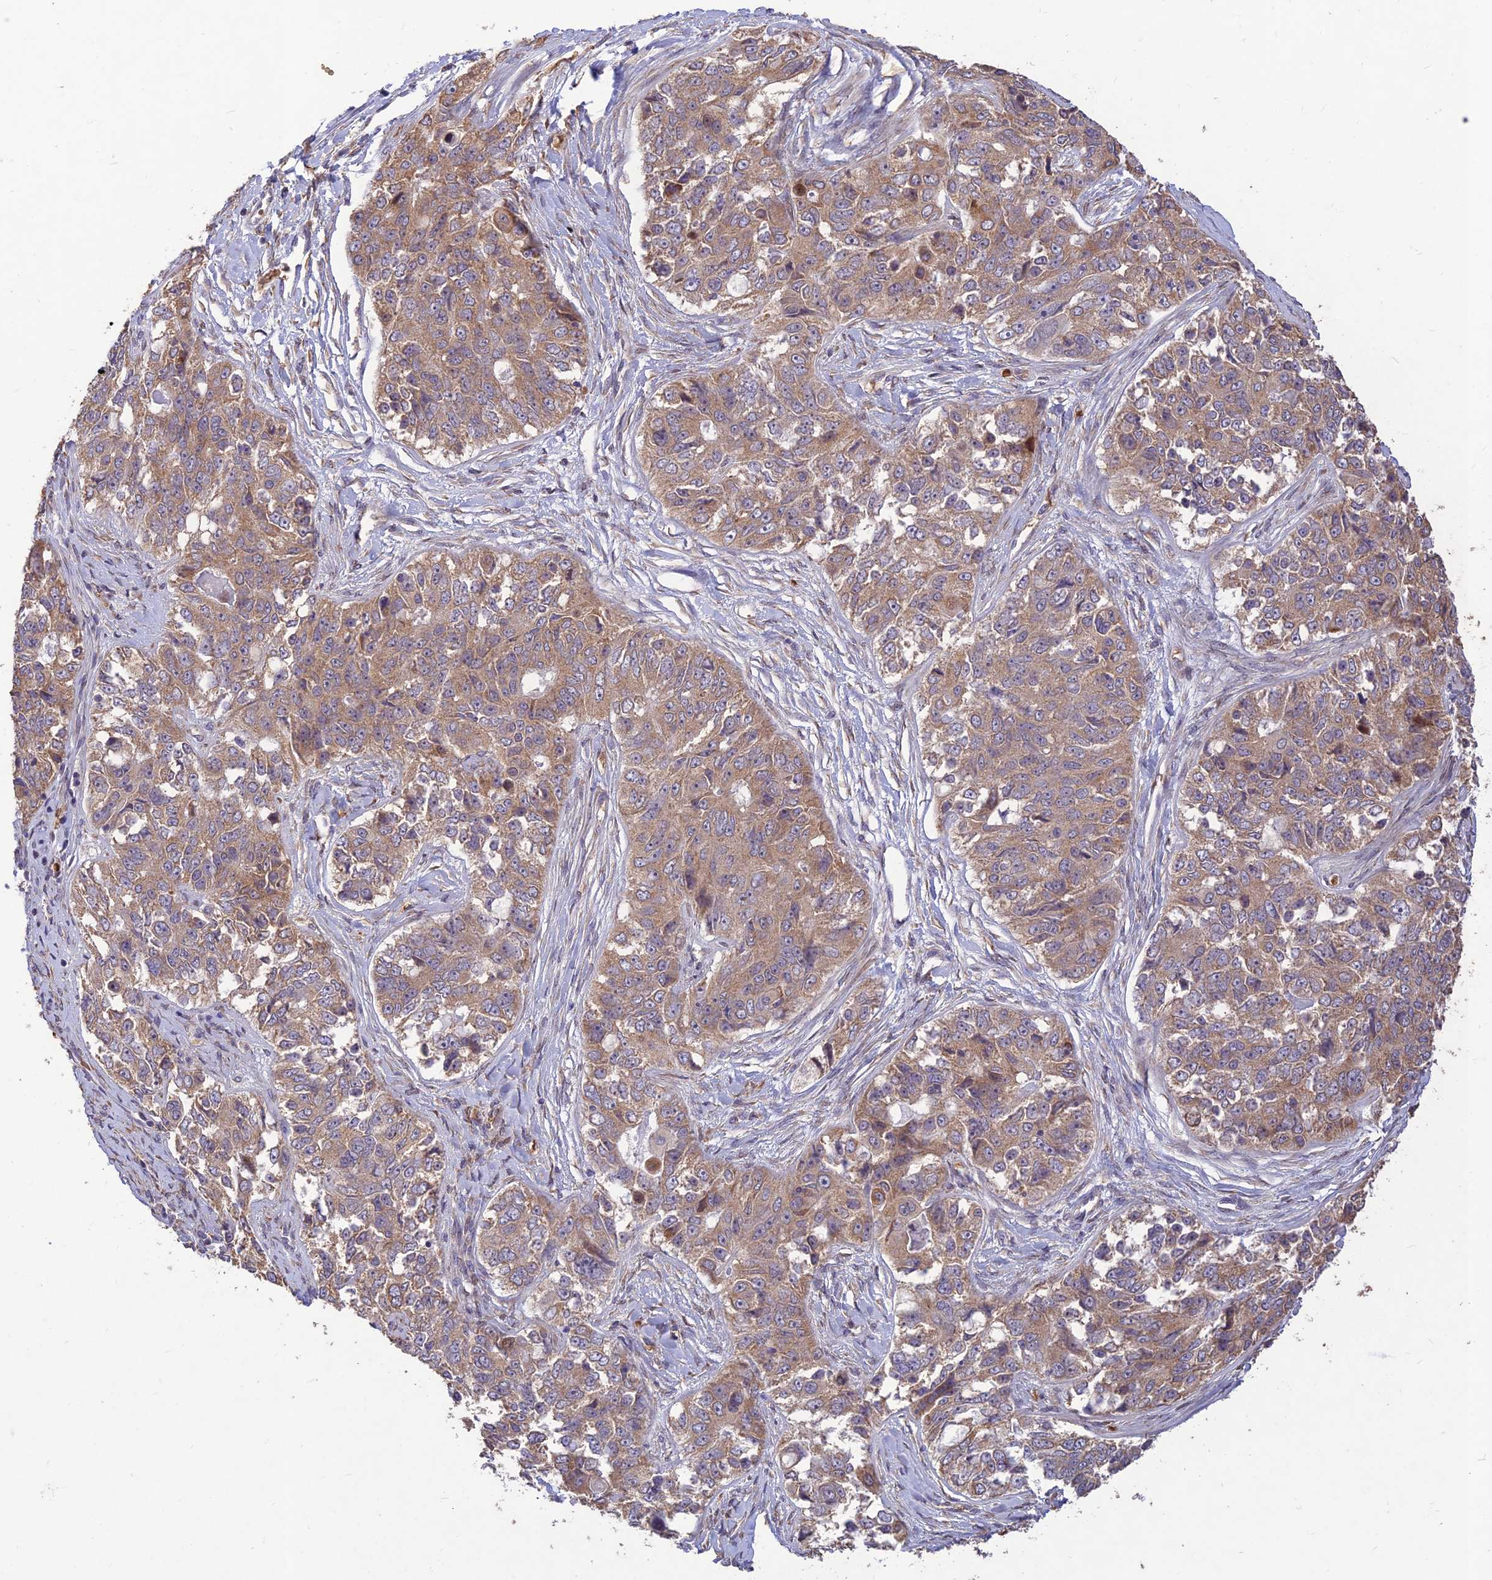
{"staining": {"intensity": "moderate", "quantity": "25%-75%", "location": "cytoplasmic/membranous"}, "tissue": "ovarian cancer", "cell_type": "Tumor cells", "image_type": "cancer", "snomed": [{"axis": "morphology", "description": "Carcinoma, endometroid"}, {"axis": "topography", "description": "Ovary"}], "caption": "A medium amount of moderate cytoplasmic/membranous staining is seen in about 25%-75% of tumor cells in endometroid carcinoma (ovarian) tissue. Nuclei are stained in blue.", "gene": "PPP1R11", "patient": {"sex": "female", "age": 51}}